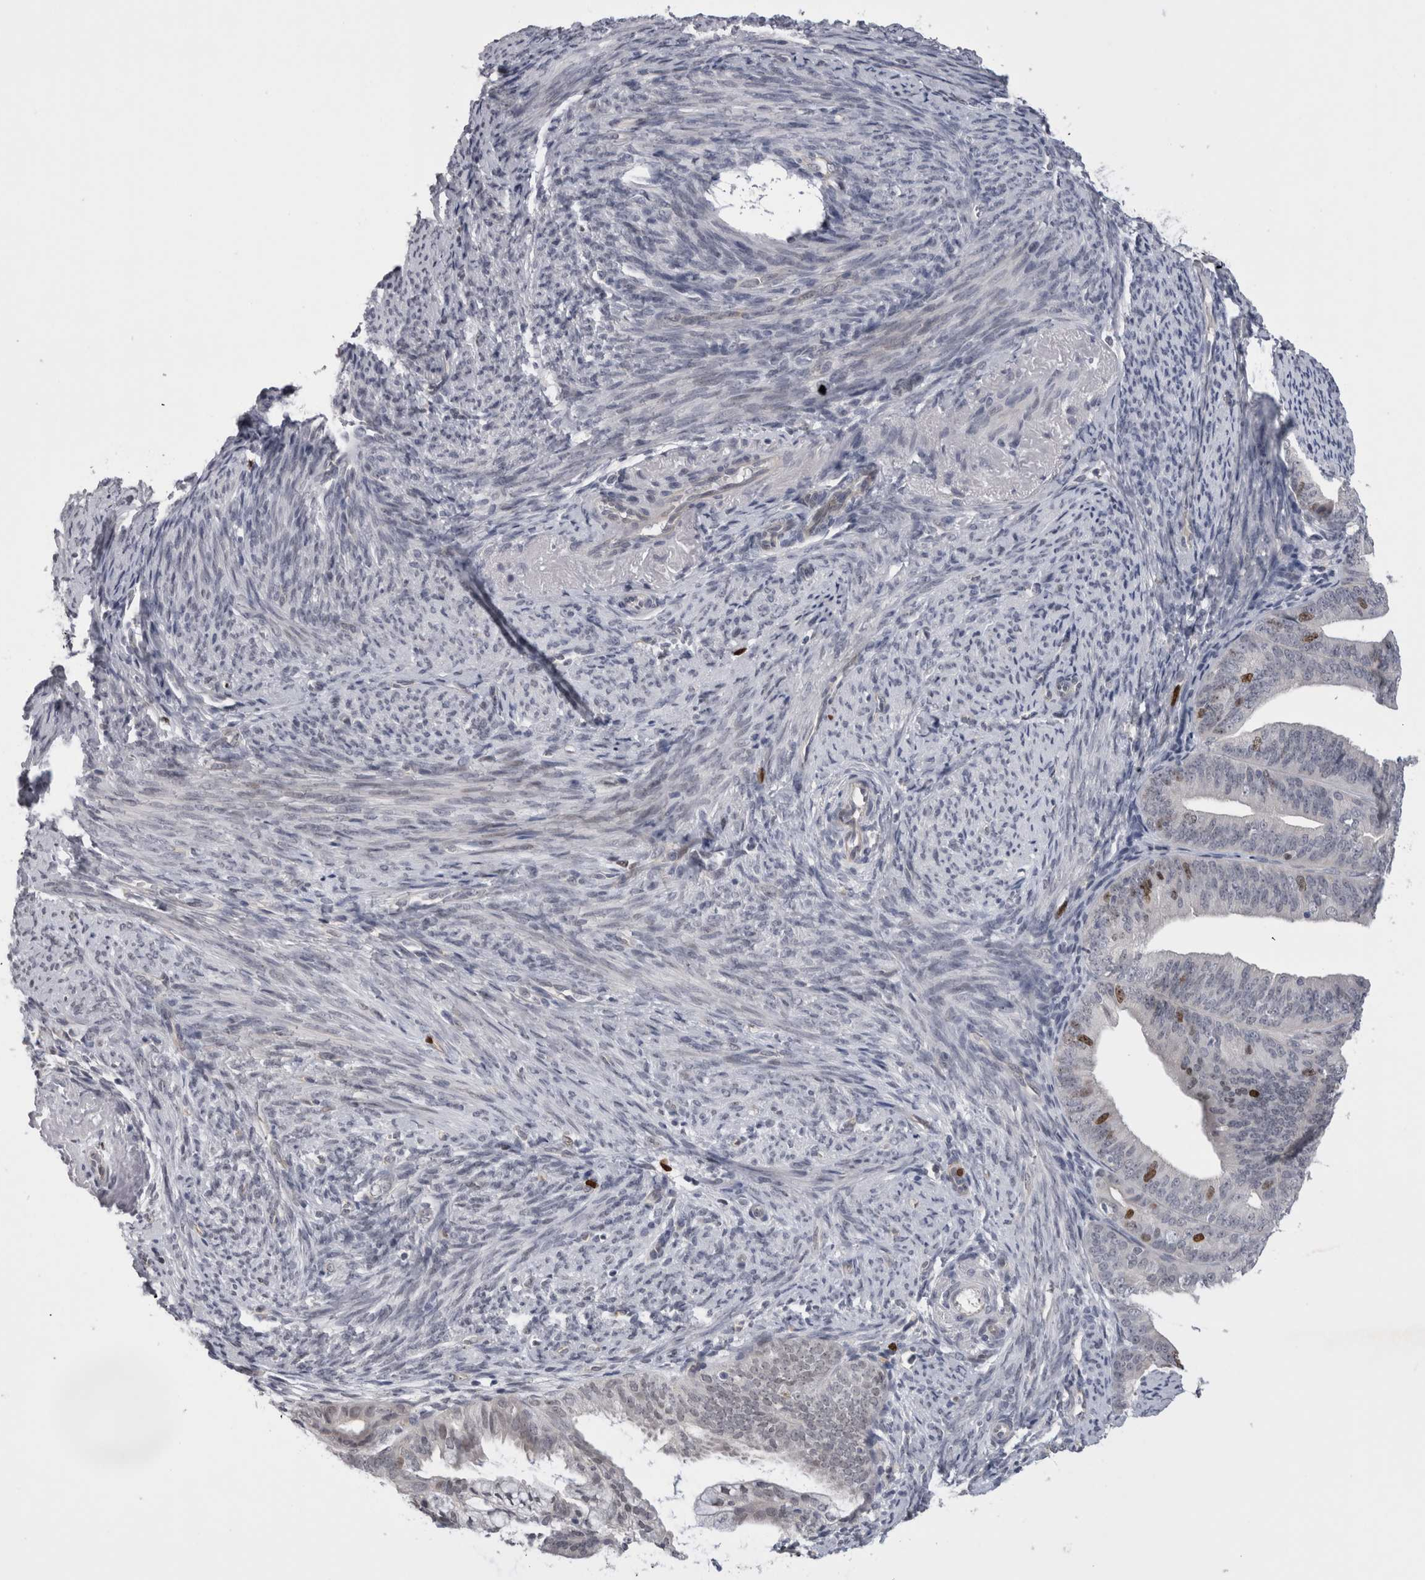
{"staining": {"intensity": "moderate", "quantity": "<25%", "location": "nuclear"}, "tissue": "endometrial cancer", "cell_type": "Tumor cells", "image_type": "cancer", "snomed": [{"axis": "morphology", "description": "Adenocarcinoma, NOS"}, {"axis": "topography", "description": "Endometrium"}], "caption": "Brown immunohistochemical staining in human endometrial adenocarcinoma exhibits moderate nuclear staining in approximately <25% of tumor cells.", "gene": "KIF18B", "patient": {"sex": "female", "age": 63}}